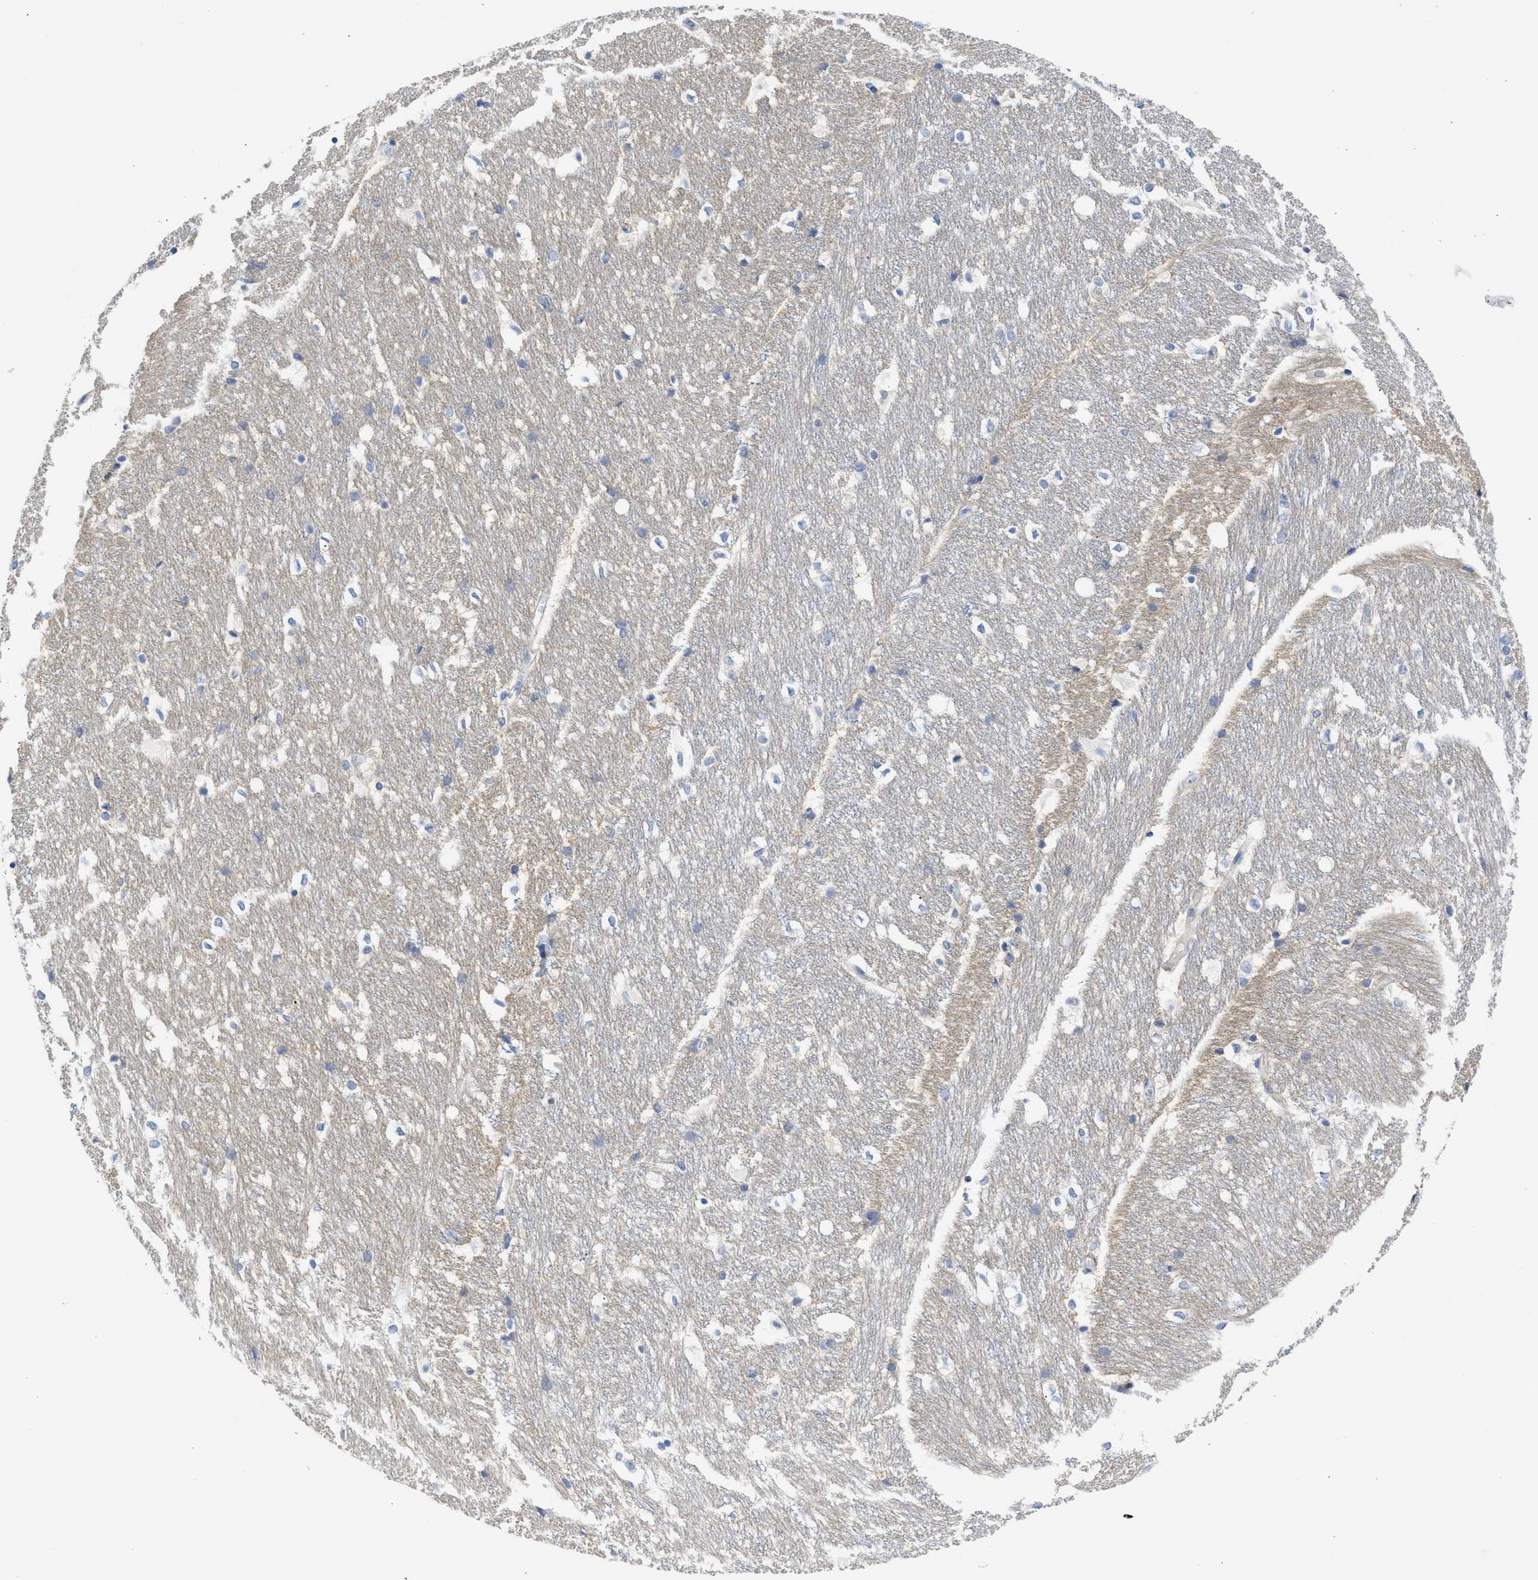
{"staining": {"intensity": "moderate", "quantity": "<25%", "location": "cytoplasmic/membranous"}, "tissue": "hippocampus", "cell_type": "Glial cells", "image_type": "normal", "snomed": [{"axis": "morphology", "description": "Normal tissue, NOS"}, {"axis": "topography", "description": "Hippocampus"}], "caption": "A low amount of moderate cytoplasmic/membranous expression is identified in about <25% of glial cells in unremarkable hippocampus. Nuclei are stained in blue.", "gene": "NCAM1", "patient": {"sex": "female", "age": 19}}